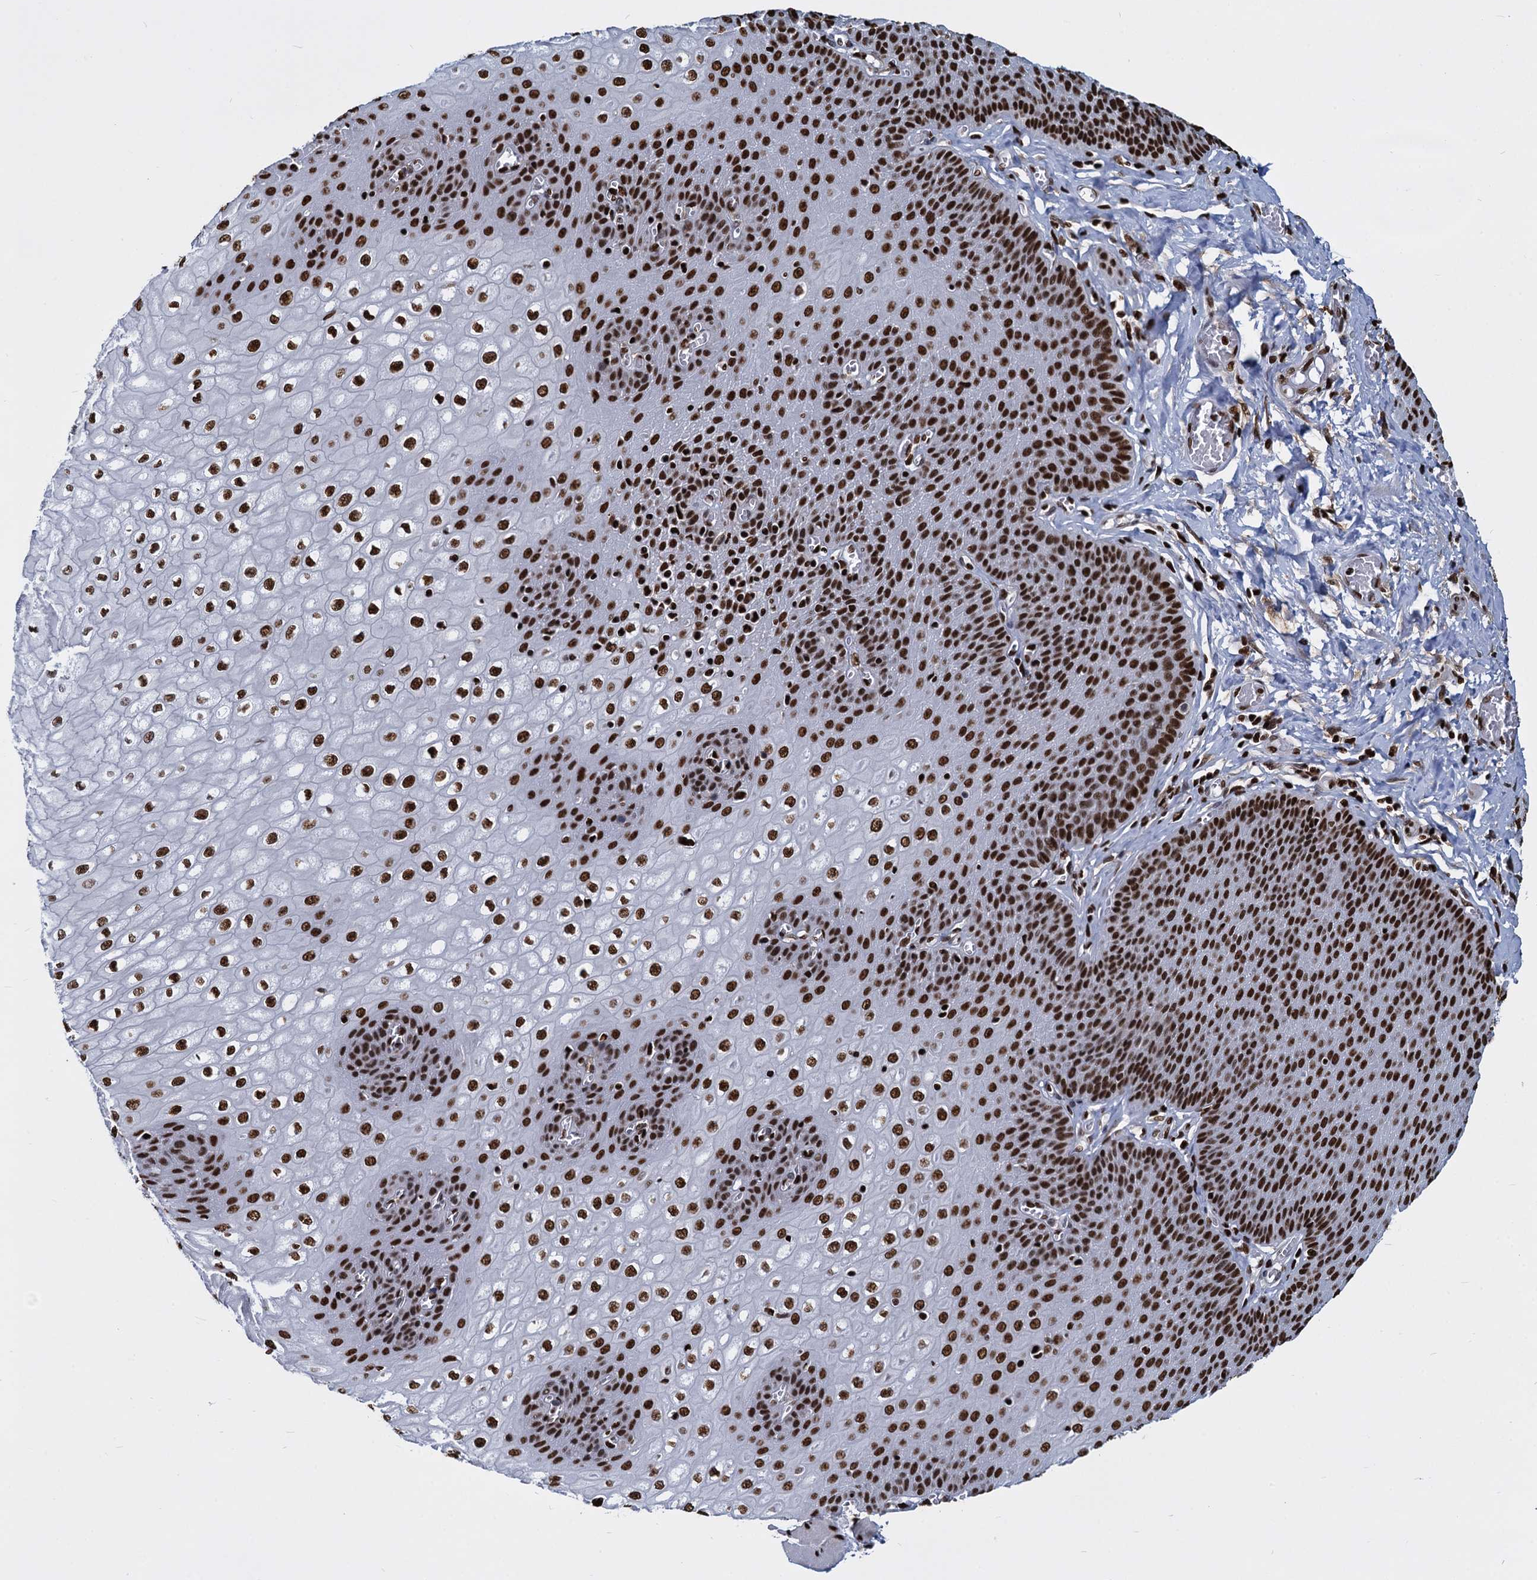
{"staining": {"intensity": "strong", "quantity": ">75%", "location": "nuclear"}, "tissue": "esophagus", "cell_type": "Squamous epithelial cells", "image_type": "normal", "snomed": [{"axis": "morphology", "description": "Normal tissue, NOS"}, {"axis": "topography", "description": "Esophagus"}], "caption": "DAB (3,3'-diaminobenzidine) immunohistochemical staining of normal human esophagus shows strong nuclear protein staining in about >75% of squamous epithelial cells. (DAB (3,3'-diaminobenzidine) IHC, brown staining for protein, blue staining for nuclei).", "gene": "DCPS", "patient": {"sex": "male", "age": 60}}